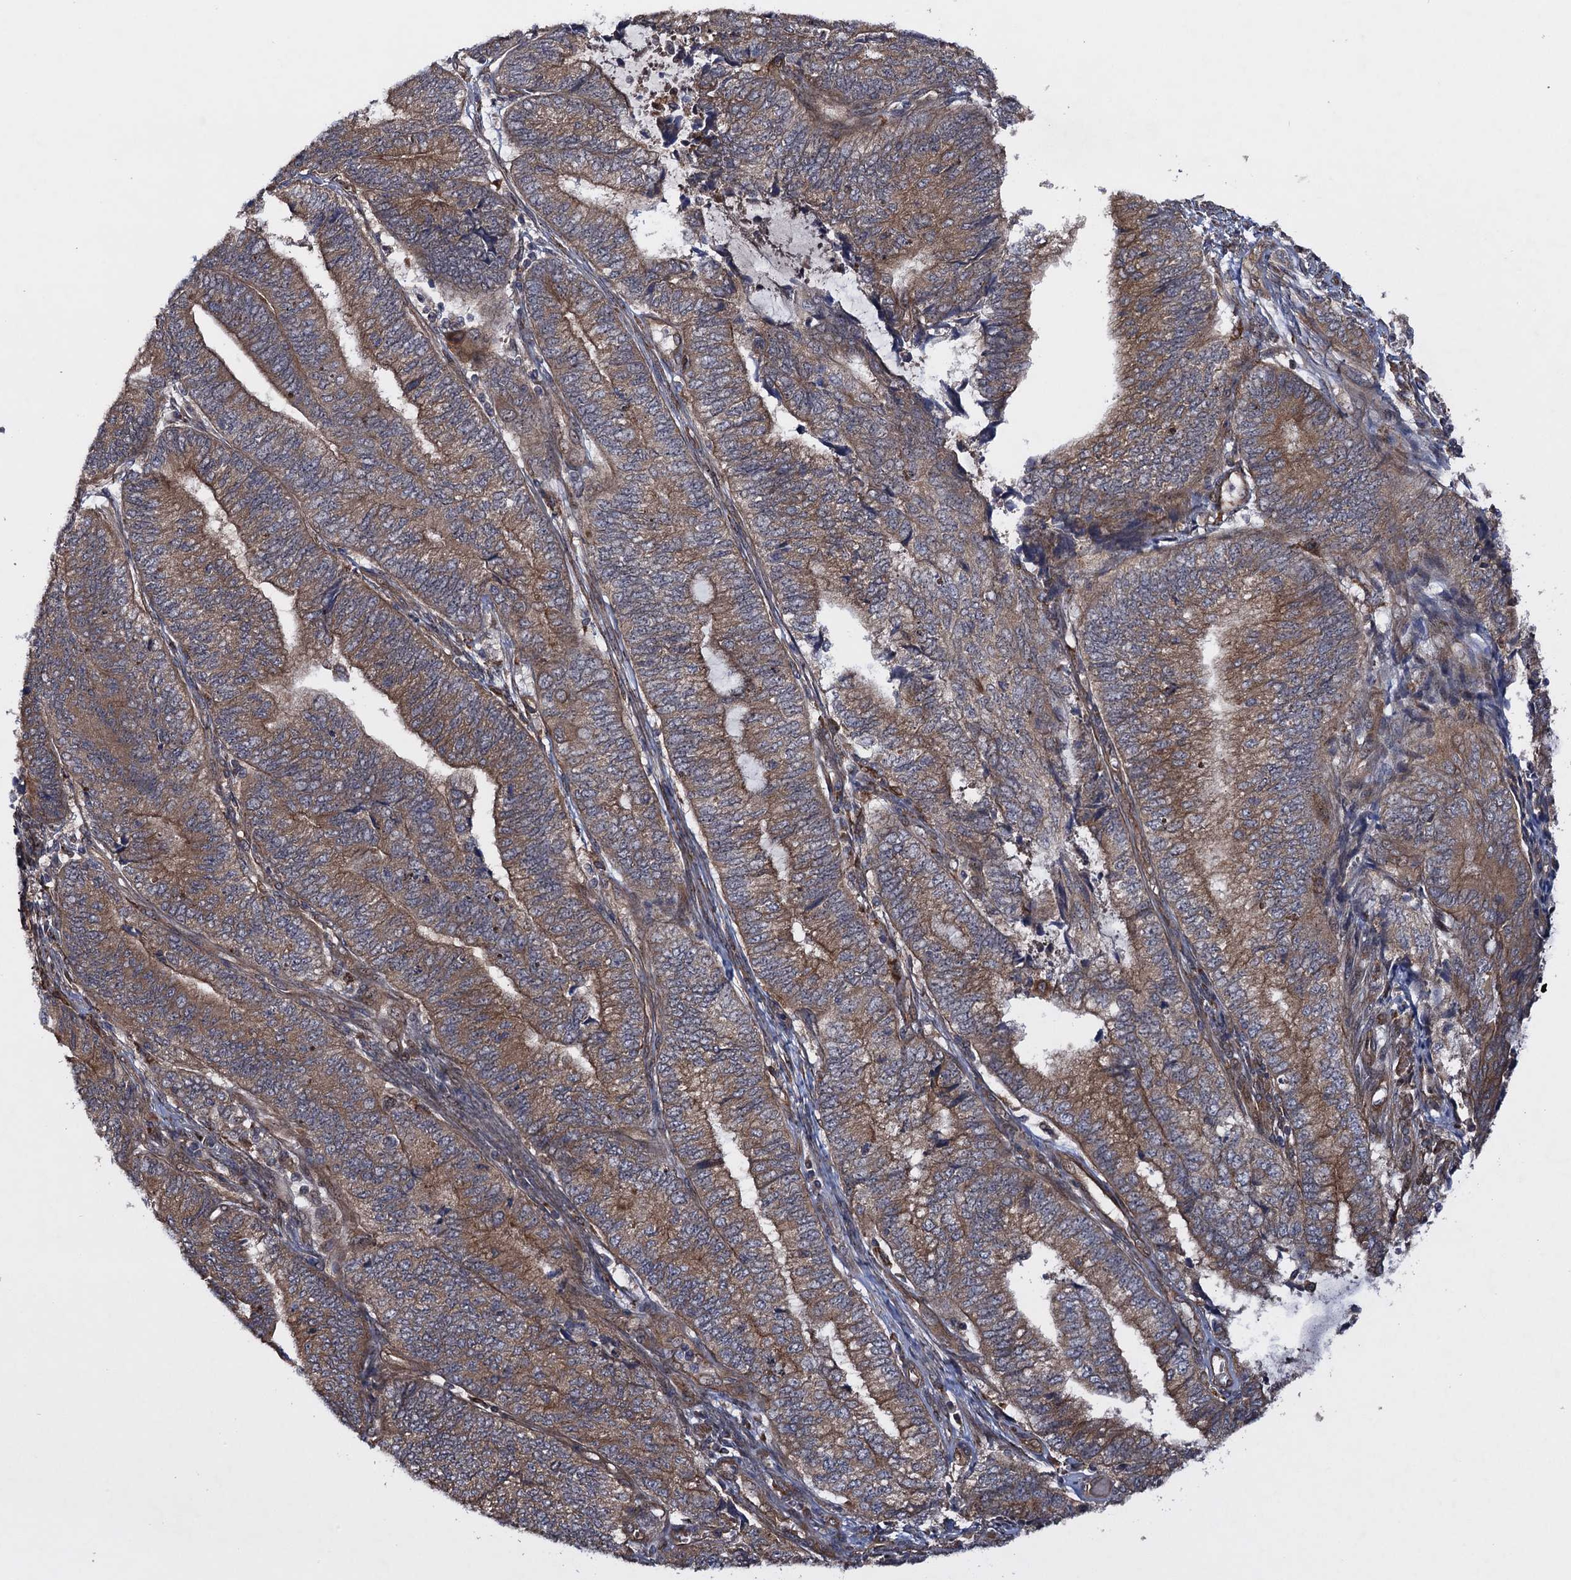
{"staining": {"intensity": "moderate", "quantity": ">75%", "location": "cytoplasmic/membranous"}, "tissue": "endometrial cancer", "cell_type": "Tumor cells", "image_type": "cancer", "snomed": [{"axis": "morphology", "description": "Adenocarcinoma, NOS"}, {"axis": "topography", "description": "Uterus"}, {"axis": "topography", "description": "Endometrium"}], "caption": "Human endometrial cancer stained with a protein marker demonstrates moderate staining in tumor cells.", "gene": "HAUS1", "patient": {"sex": "female", "age": 70}}